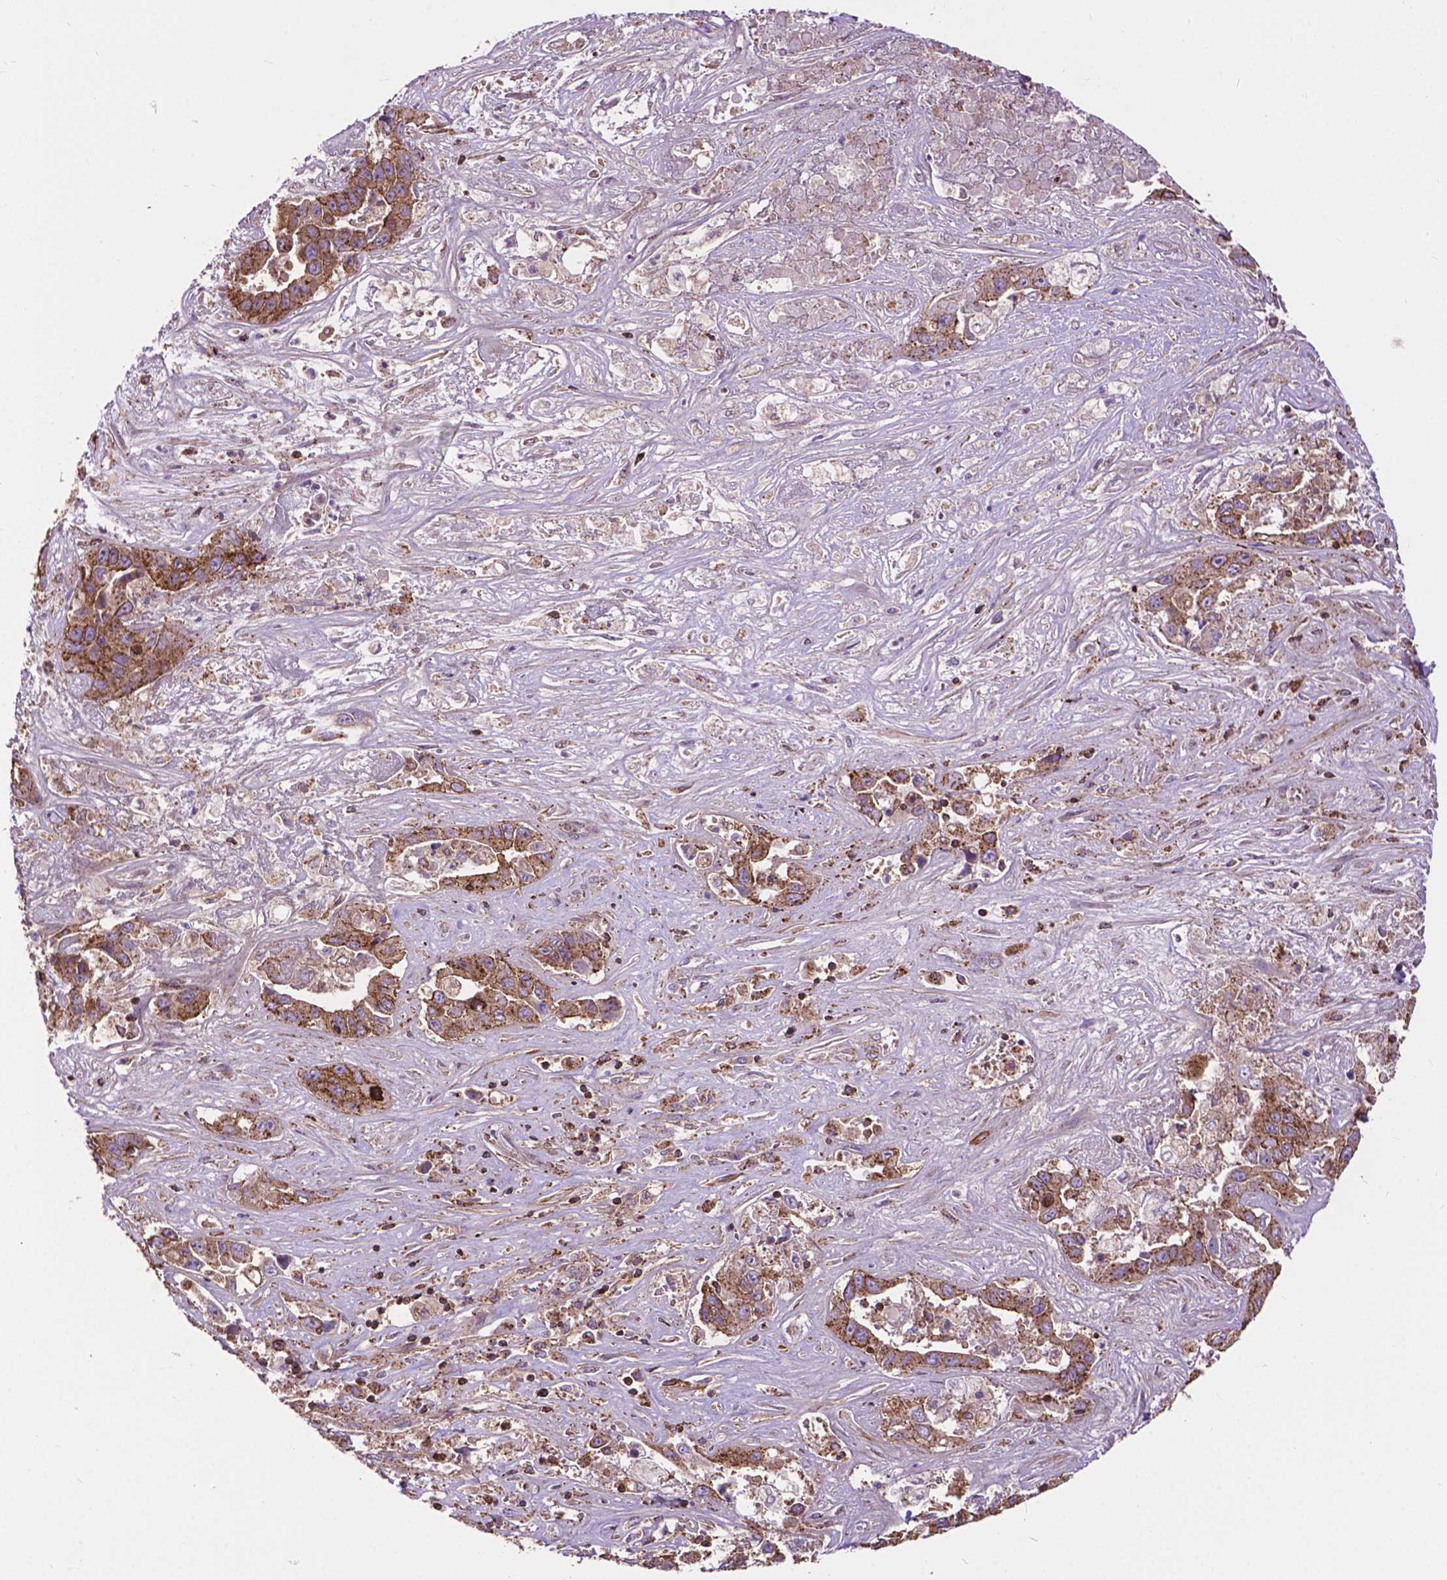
{"staining": {"intensity": "moderate", "quantity": ">75%", "location": "cytoplasmic/membranous"}, "tissue": "liver cancer", "cell_type": "Tumor cells", "image_type": "cancer", "snomed": [{"axis": "morphology", "description": "Cholangiocarcinoma"}, {"axis": "topography", "description": "Liver"}], "caption": "Liver cholangiocarcinoma tissue reveals moderate cytoplasmic/membranous positivity in approximately >75% of tumor cells", "gene": "CHMP4A", "patient": {"sex": "female", "age": 52}}